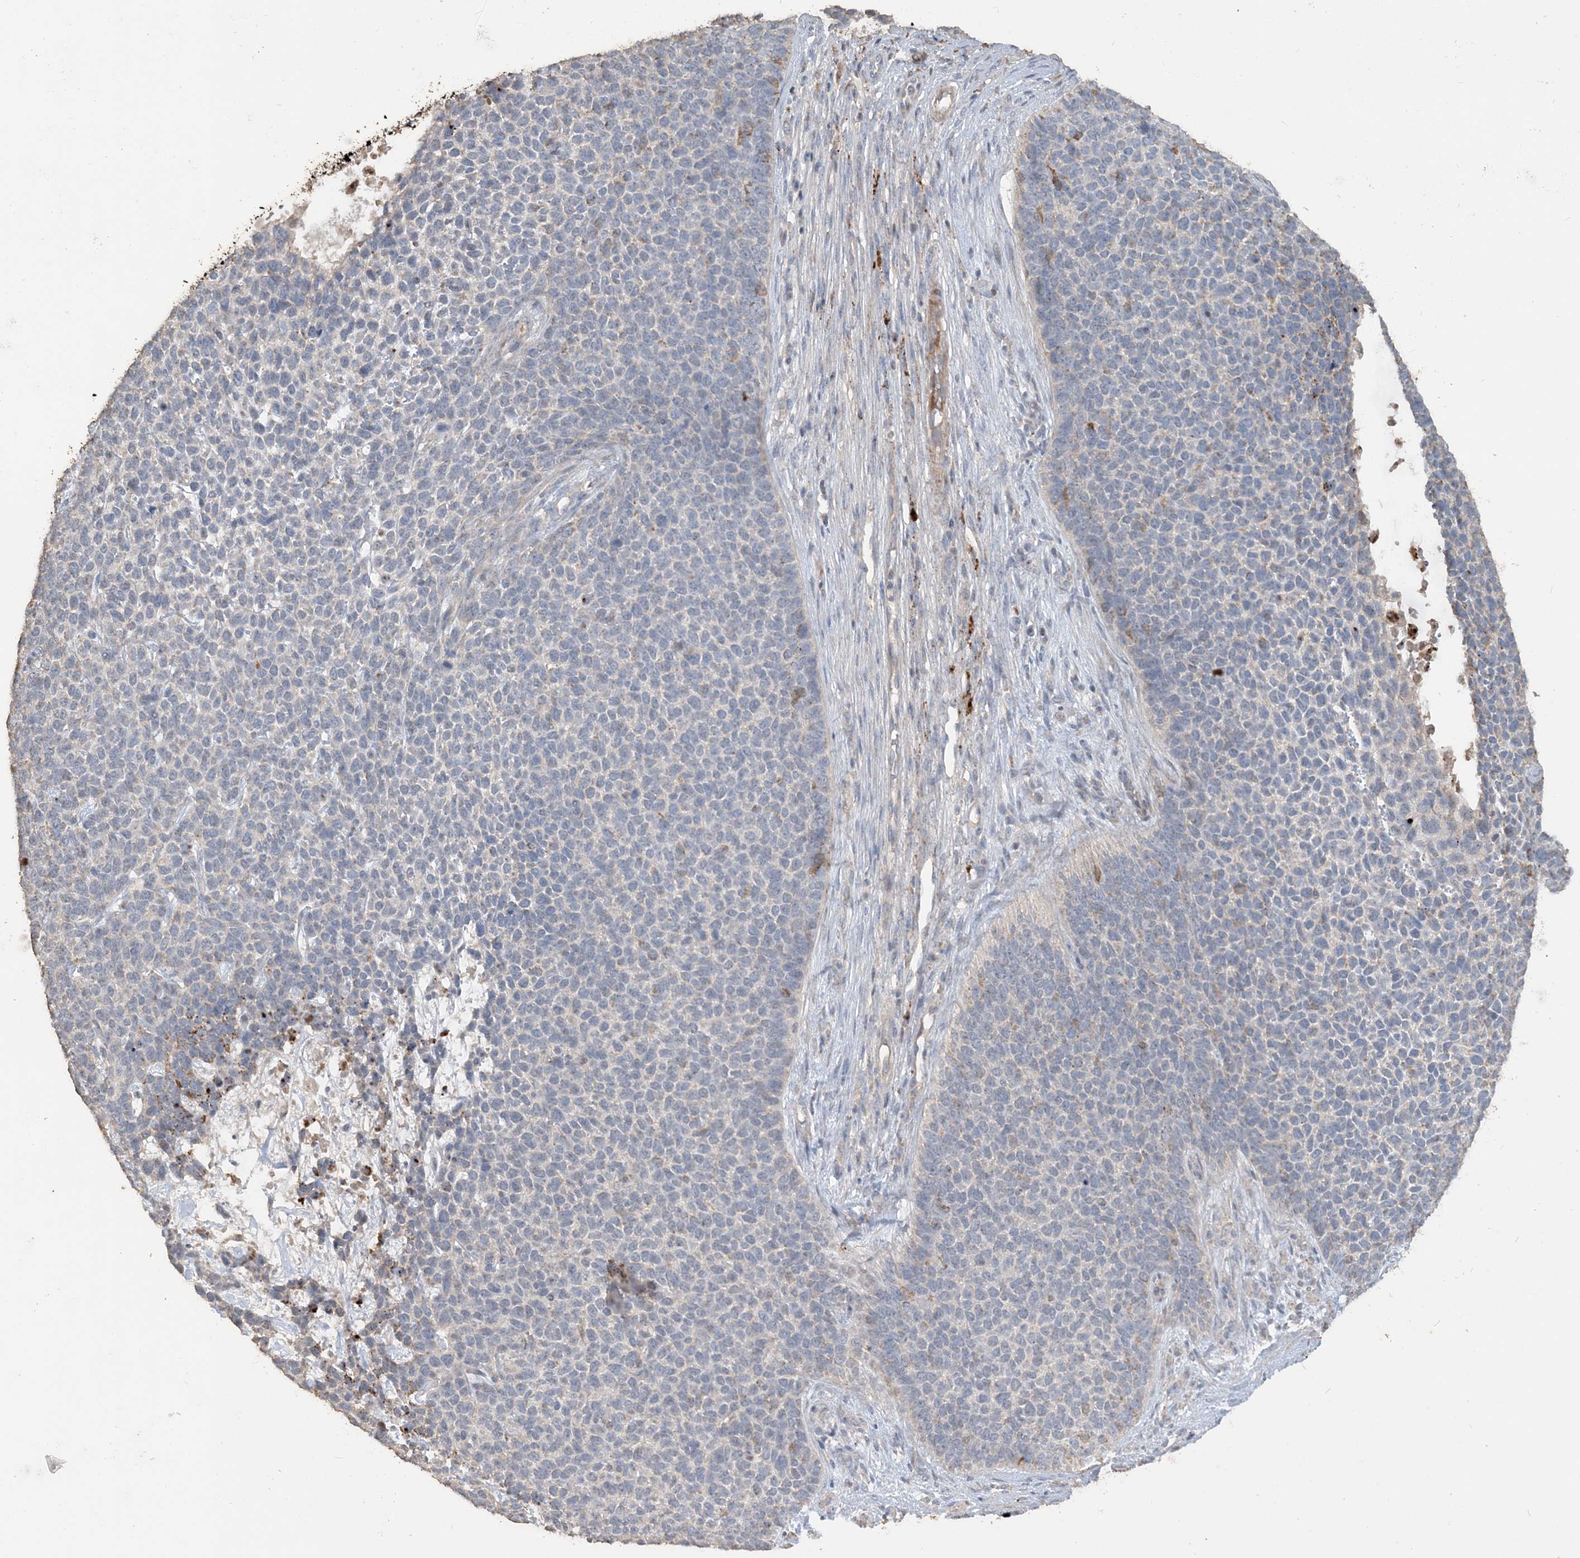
{"staining": {"intensity": "weak", "quantity": "25%-75%", "location": "cytoplasmic/membranous"}, "tissue": "skin cancer", "cell_type": "Tumor cells", "image_type": "cancer", "snomed": [{"axis": "morphology", "description": "Basal cell carcinoma"}, {"axis": "topography", "description": "Skin"}], "caption": "Brown immunohistochemical staining in human skin cancer shows weak cytoplasmic/membranous expression in approximately 25%-75% of tumor cells. (DAB (3,3'-diaminobenzidine) IHC with brightfield microscopy, high magnification).", "gene": "SFMBT2", "patient": {"sex": "female", "age": 84}}